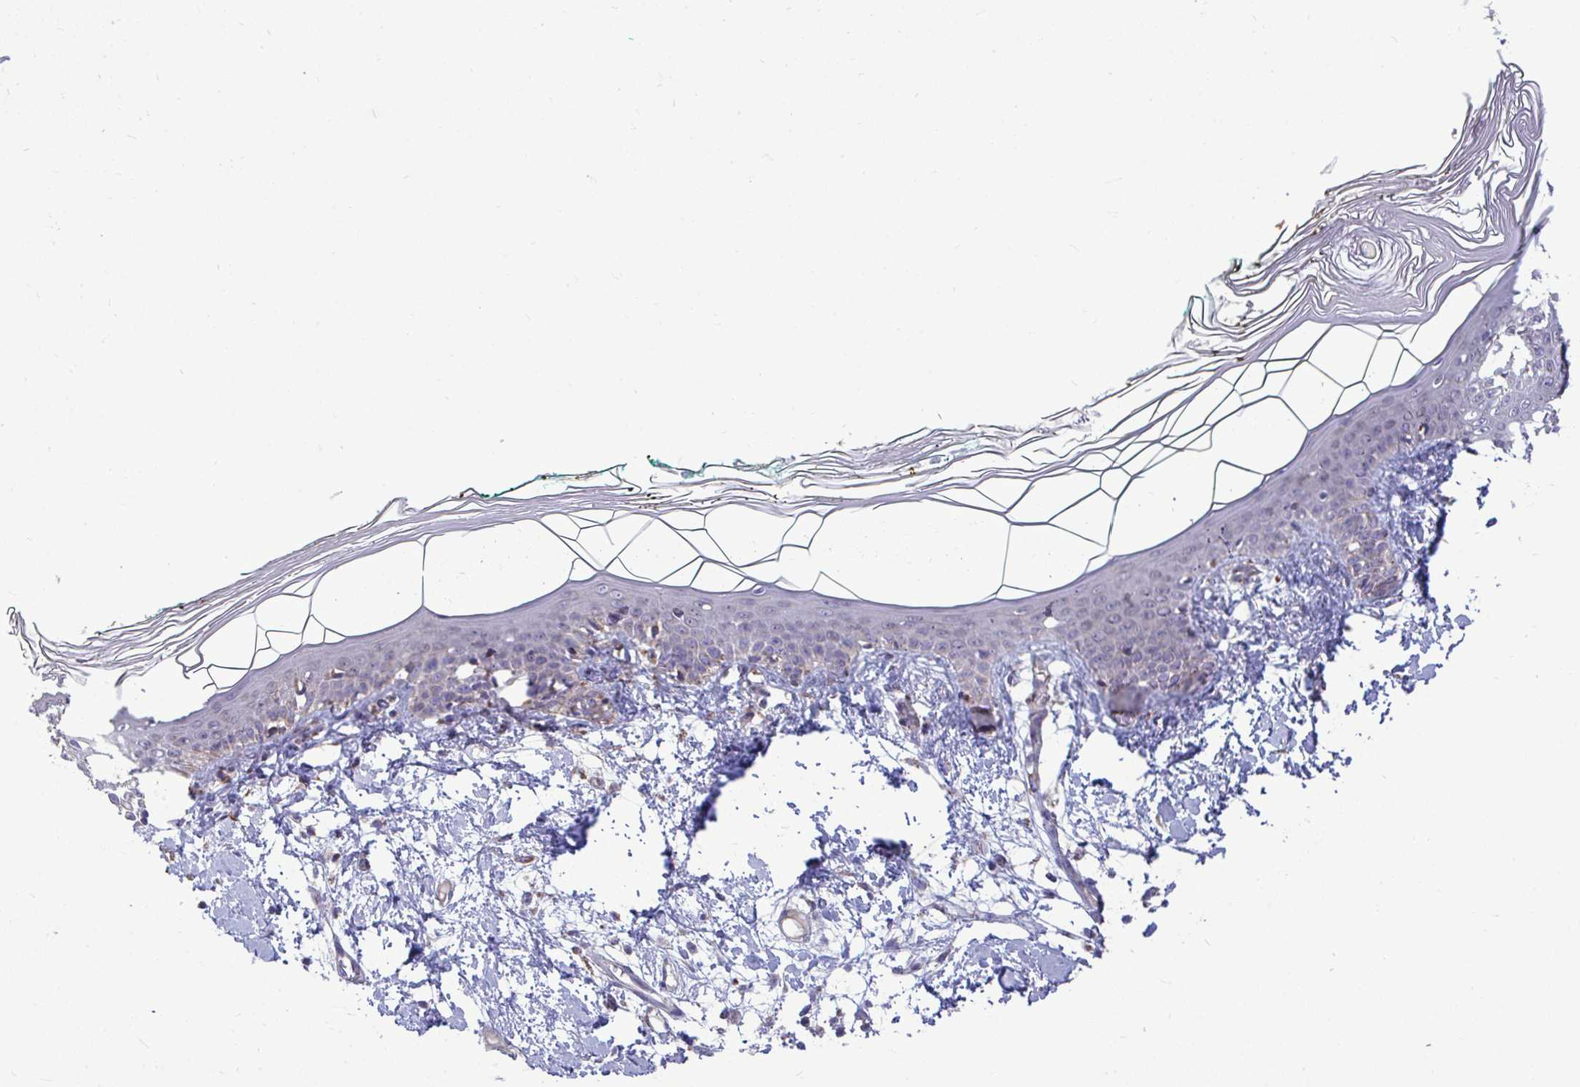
{"staining": {"intensity": "negative", "quantity": "none", "location": "none"}, "tissue": "skin", "cell_type": "Fibroblasts", "image_type": "normal", "snomed": [{"axis": "morphology", "description": "Normal tissue, NOS"}, {"axis": "topography", "description": "Skin"}], "caption": "High power microscopy photomicrograph of an IHC histopathology image of benign skin, revealing no significant expression in fibroblasts.", "gene": "ENSG00000269547", "patient": {"sex": "female", "age": 34}}